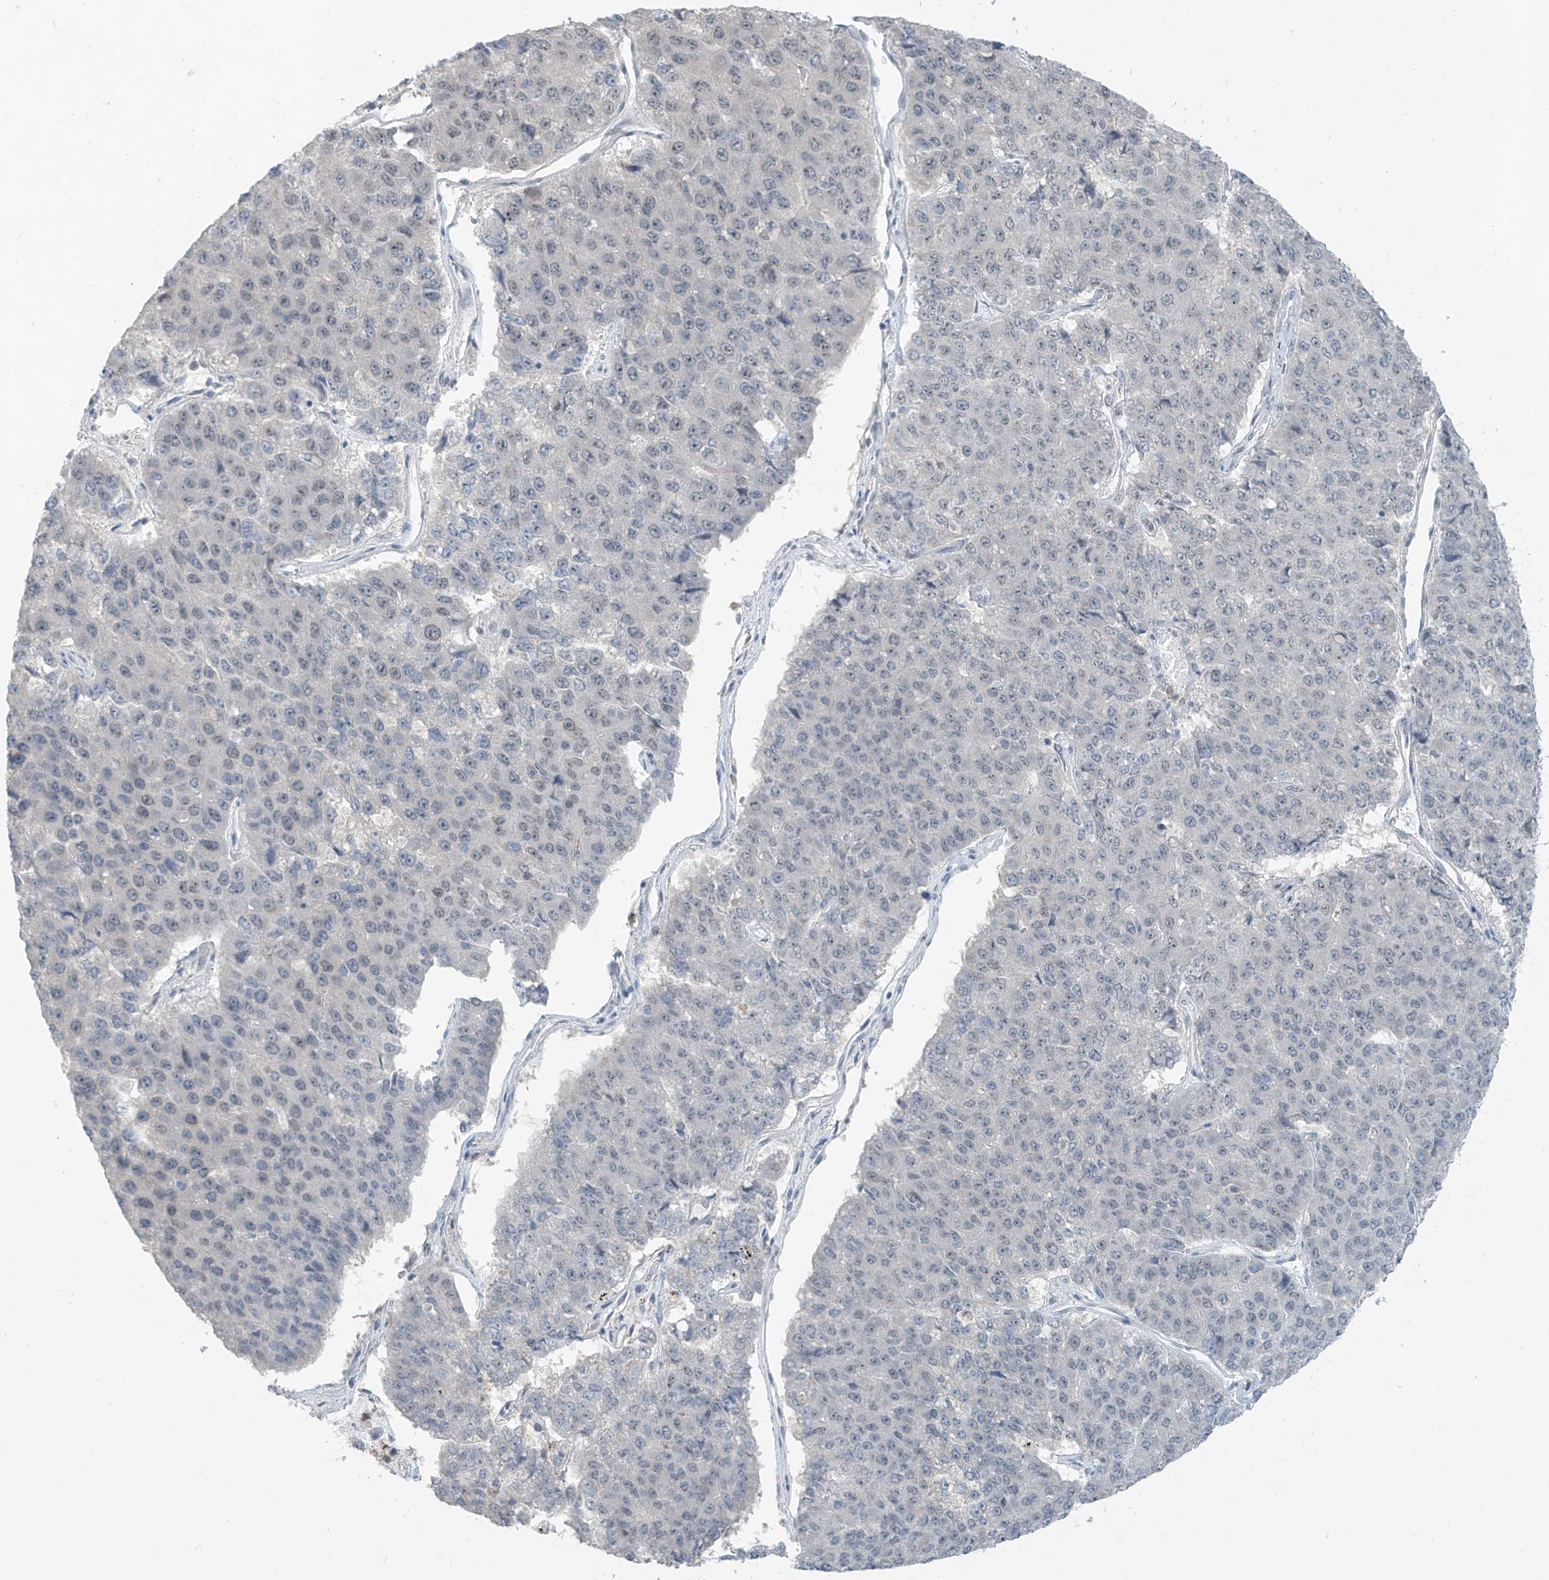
{"staining": {"intensity": "negative", "quantity": "none", "location": "none"}, "tissue": "pancreatic cancer", "cell_type": "Tumor cells", "image_type": "cancer", "snomed": [{"axis": "morphology", "description": "Adenocarcinoma, NOS"}, {"axis": "topography", "description": "Pancreas"}], "caption": "This is an immunohistochemistry (IHC) histopathology image of pancreatic cancer (adenocarcinoma). There is no staining in tumor cells.", "gene": "METAP1D", "patient": {"sex": "male", "age": 50}}